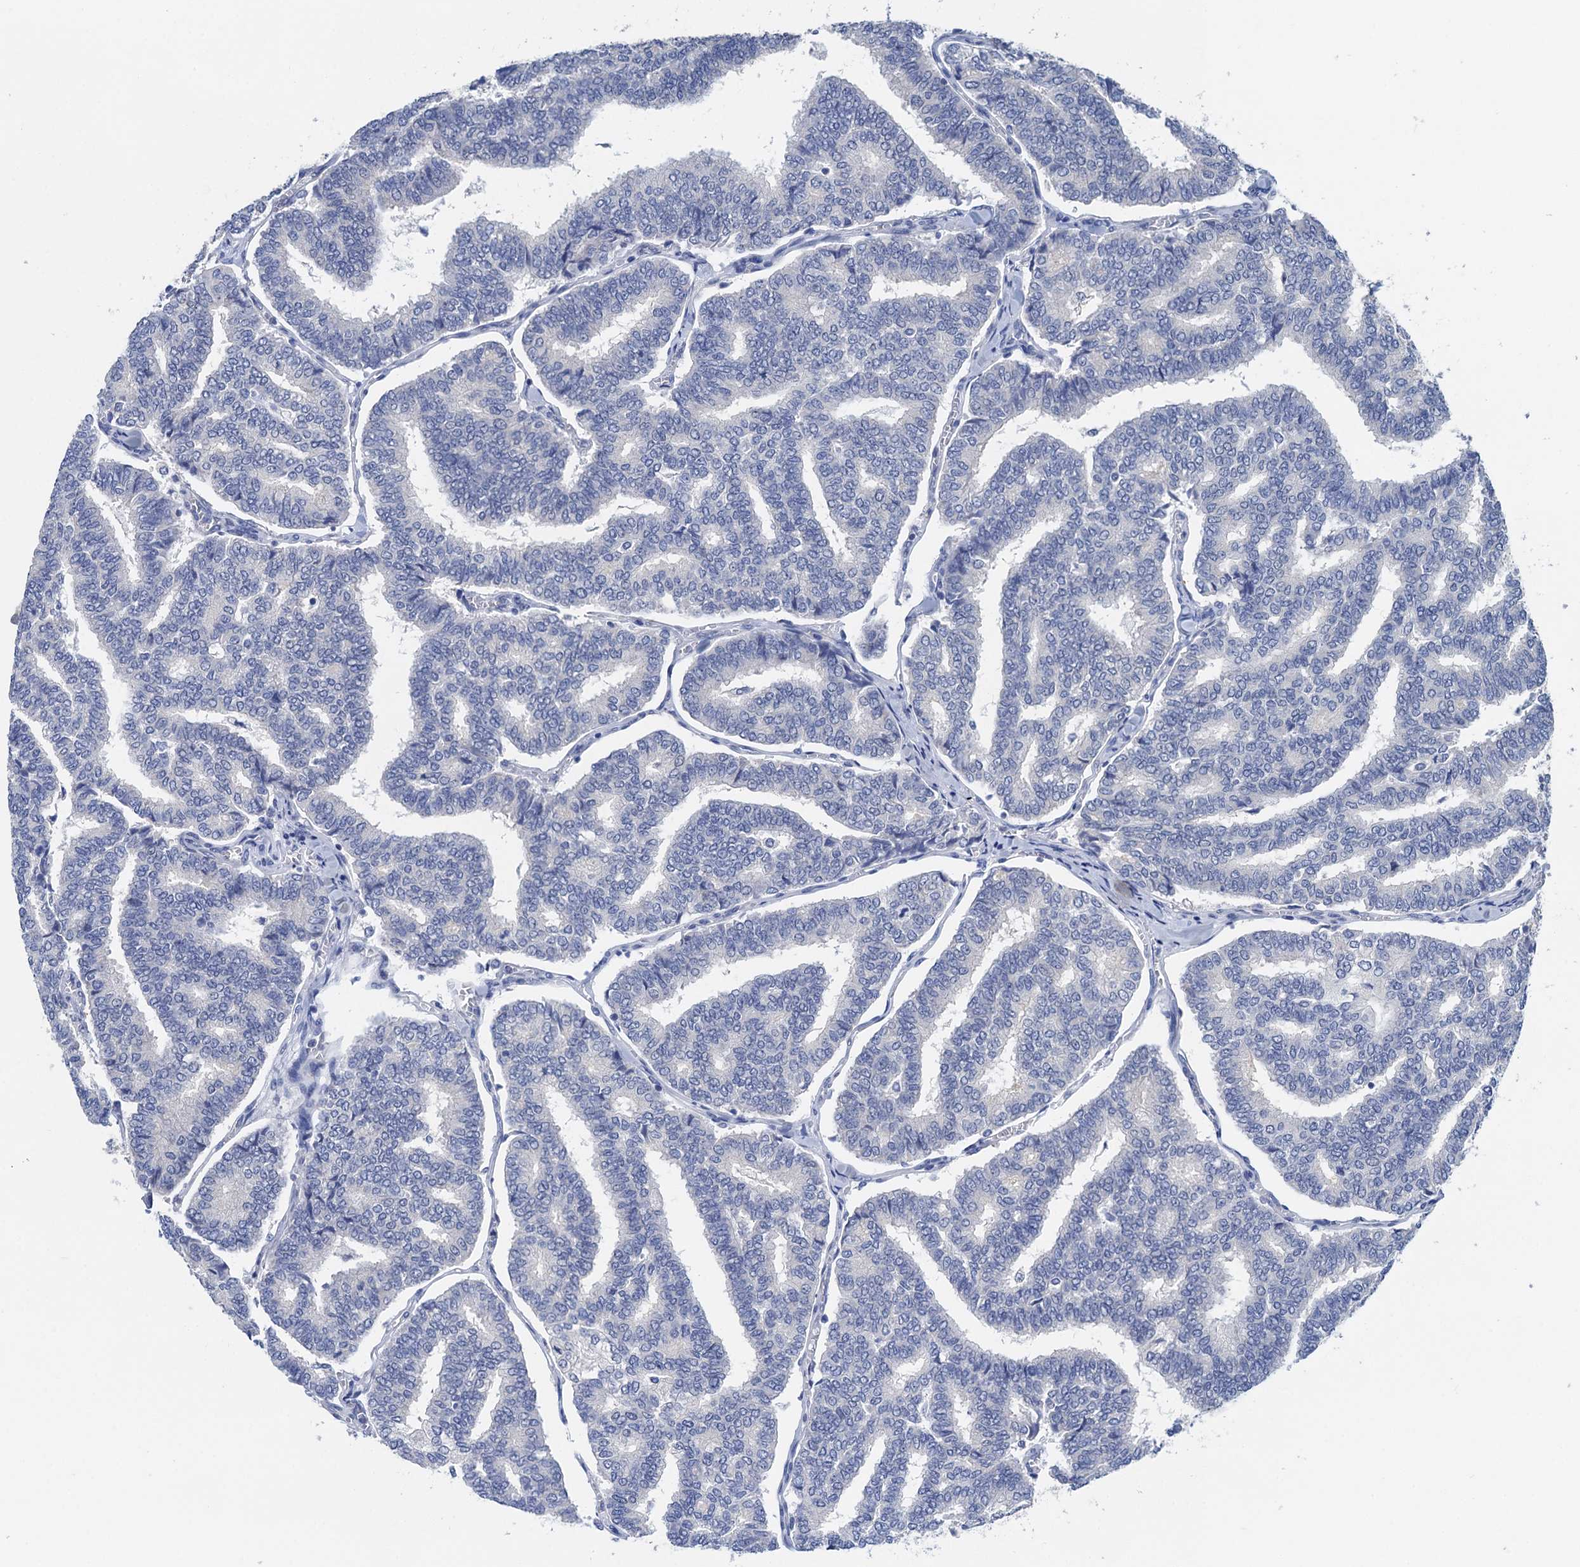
{"staining": {"intensity": "negative", "quantity": "none", "location": "none"}, "tissue": "thyroid cancer", "cell_type": "Tumor cells", "image_type": "cancer", "snomed": [{"axis": "morphology", "description": "Papillary adenocarcinoma, NOS"}, {"axis": "topography", "description": "Thyroid gland"}], "caption": "Immunohistochemistry (IHC) micrograph of thyroid cancer stained for a protein (brown), which reveals no staining in tumor cells.", "gene": "TMEM39B", "patient": {"sex": "female", "age": 35}}